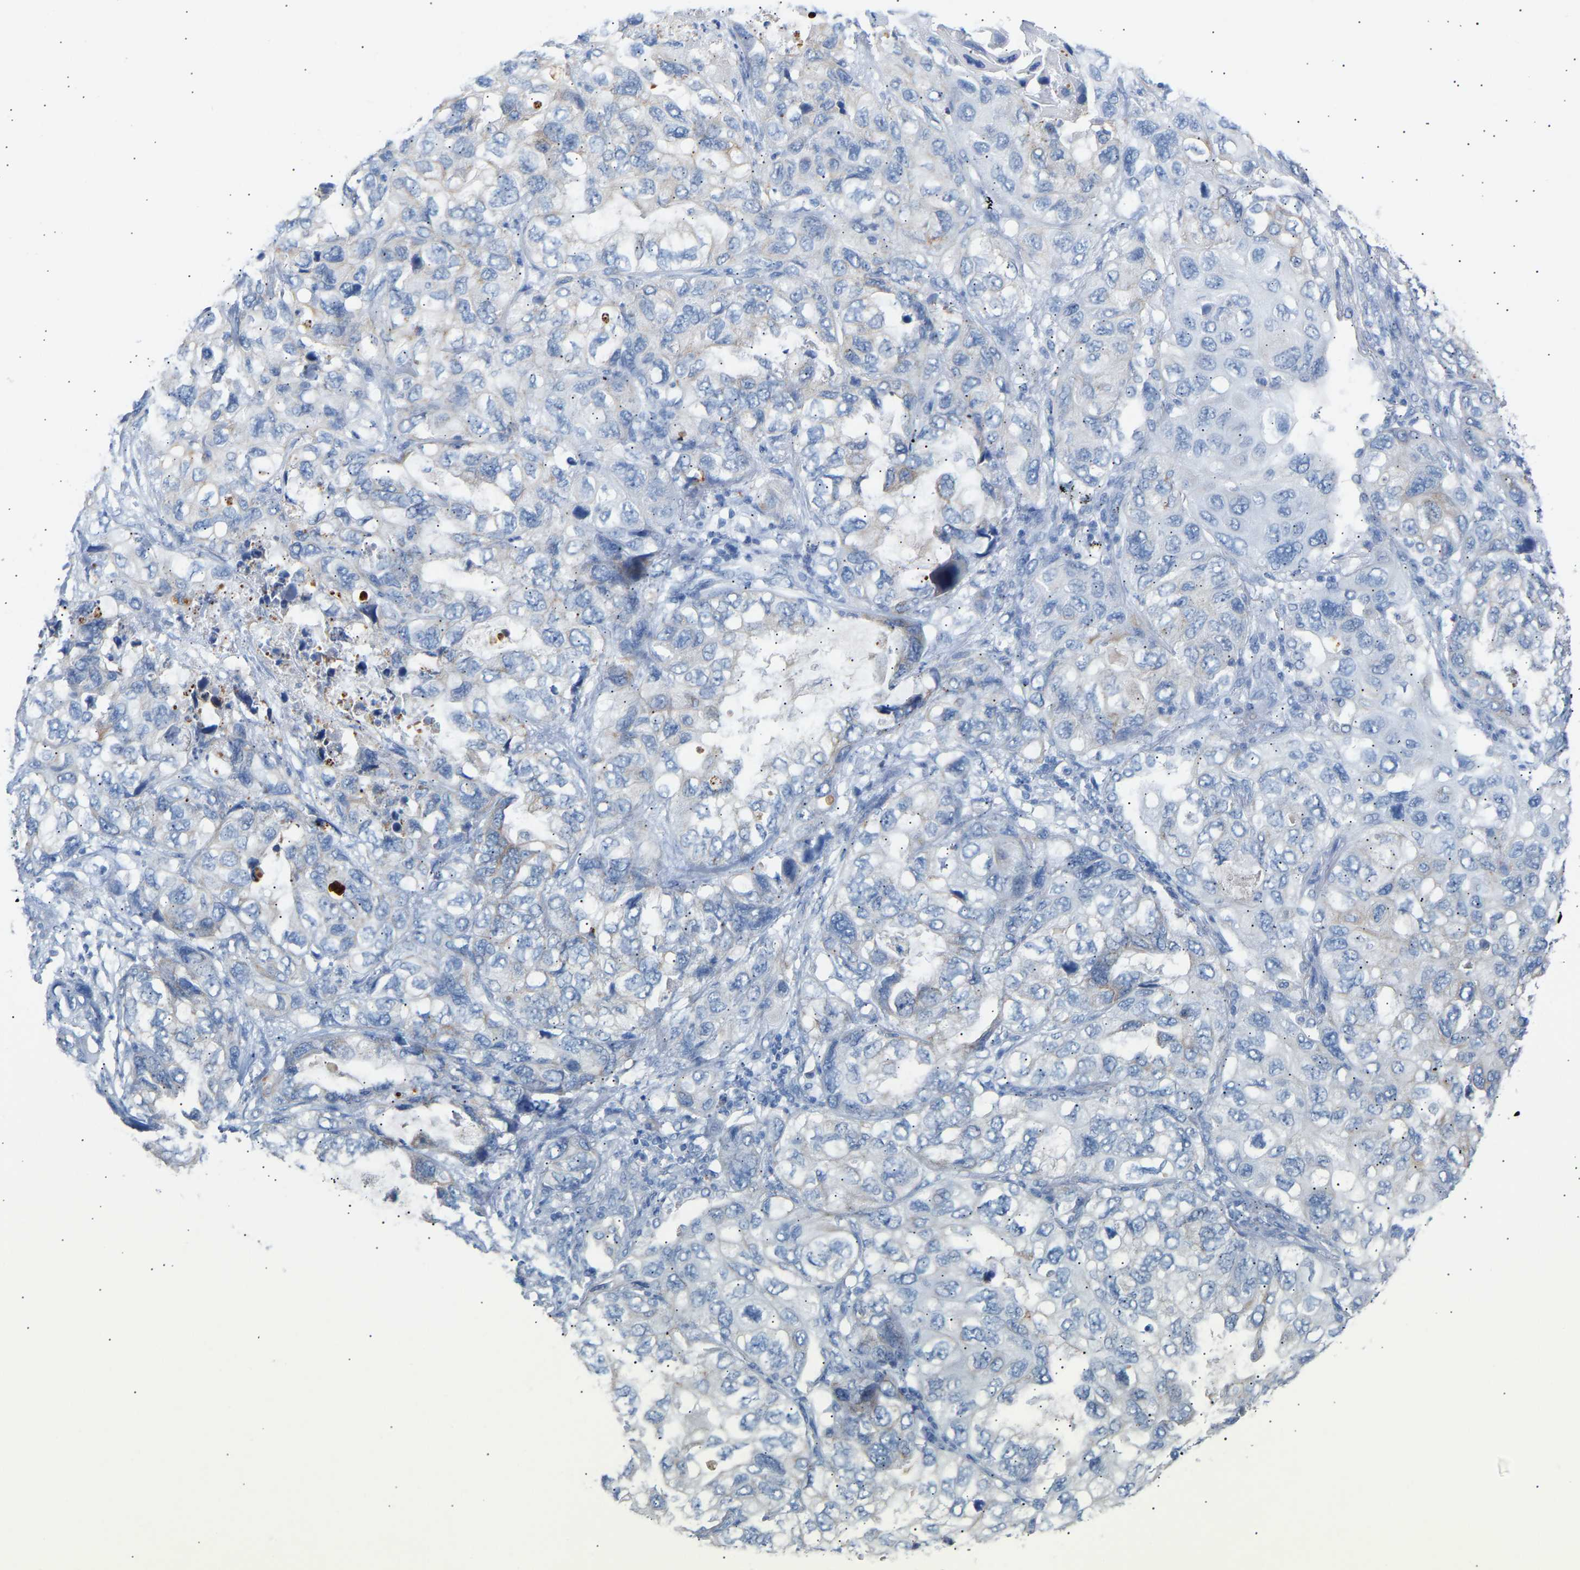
{"staining": {"intensity": "negative", "quantity": "none", "location": "none"}, "tissue": "lung cancer", "cell_type": "Tumor cells", "image_type": "cancer", "snomed": [{"axis": "morphology", "description": "Squamous cell carcinoma, NOS"}, {"axis": "topography", "description": "Lung"}], "caption": "Tumor cells are negative for brown protein staining in lung squamous cell carcinoma.", "gene": "PEX1", "patient": {"sex": "female", "age": 73}}